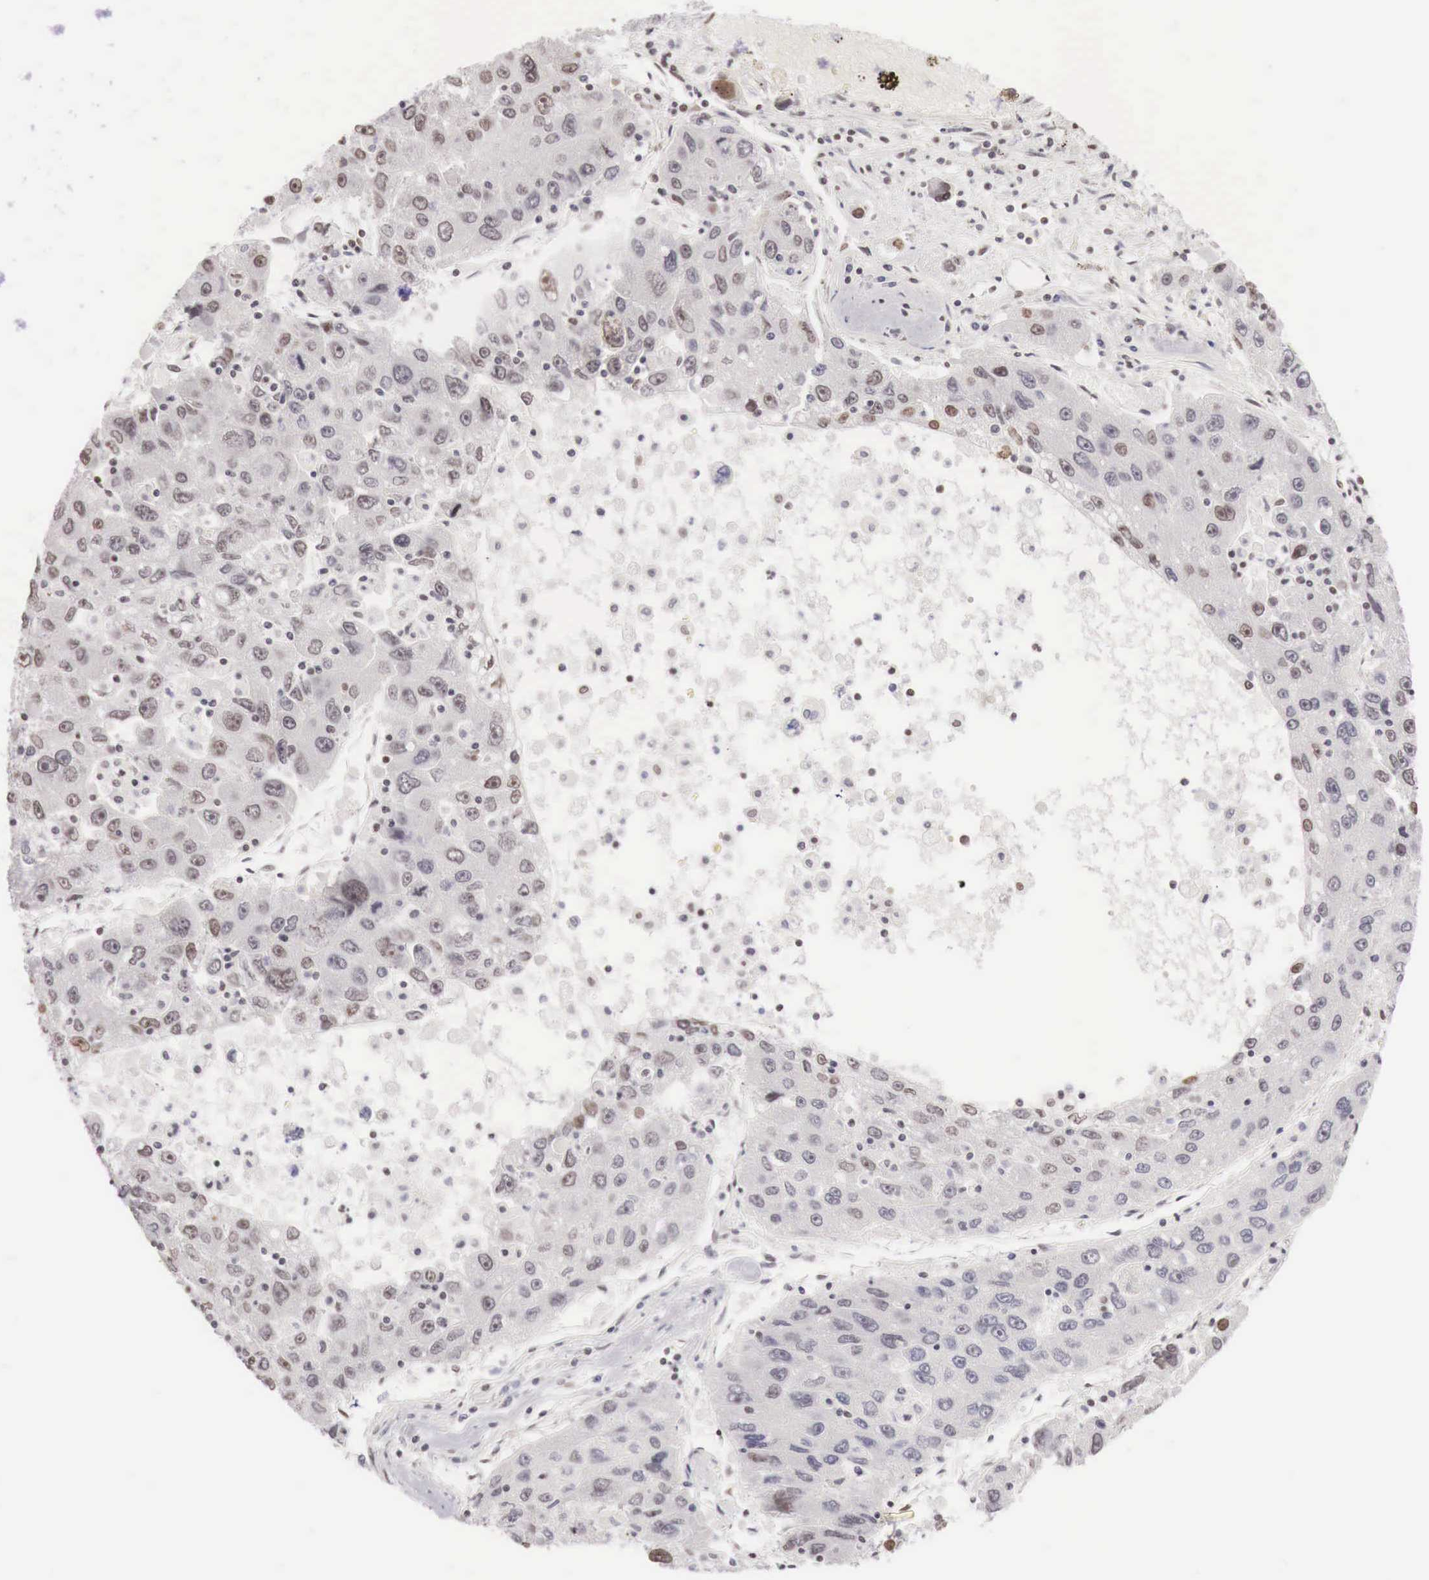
{"staining": {"intensity": "weak", "quantity": "<25%", "location": "nuclear"}, "tissue": "liver cancer", "cell_type": "Tumor cells", "image_type": "cancer", "snomed": [{"axis": "morphology", "description": "Carcinoma, Hepatocellular, NOS"}, {"axis": "topography", "description": "Liver"}], "caption": "Immunohistochemistry (IHC) of human liver hepatocellular carcinoma exhibits no positivity in tumor cells.", "gene": "PHF14", "patient": {"sex": "male", "age": 49}}